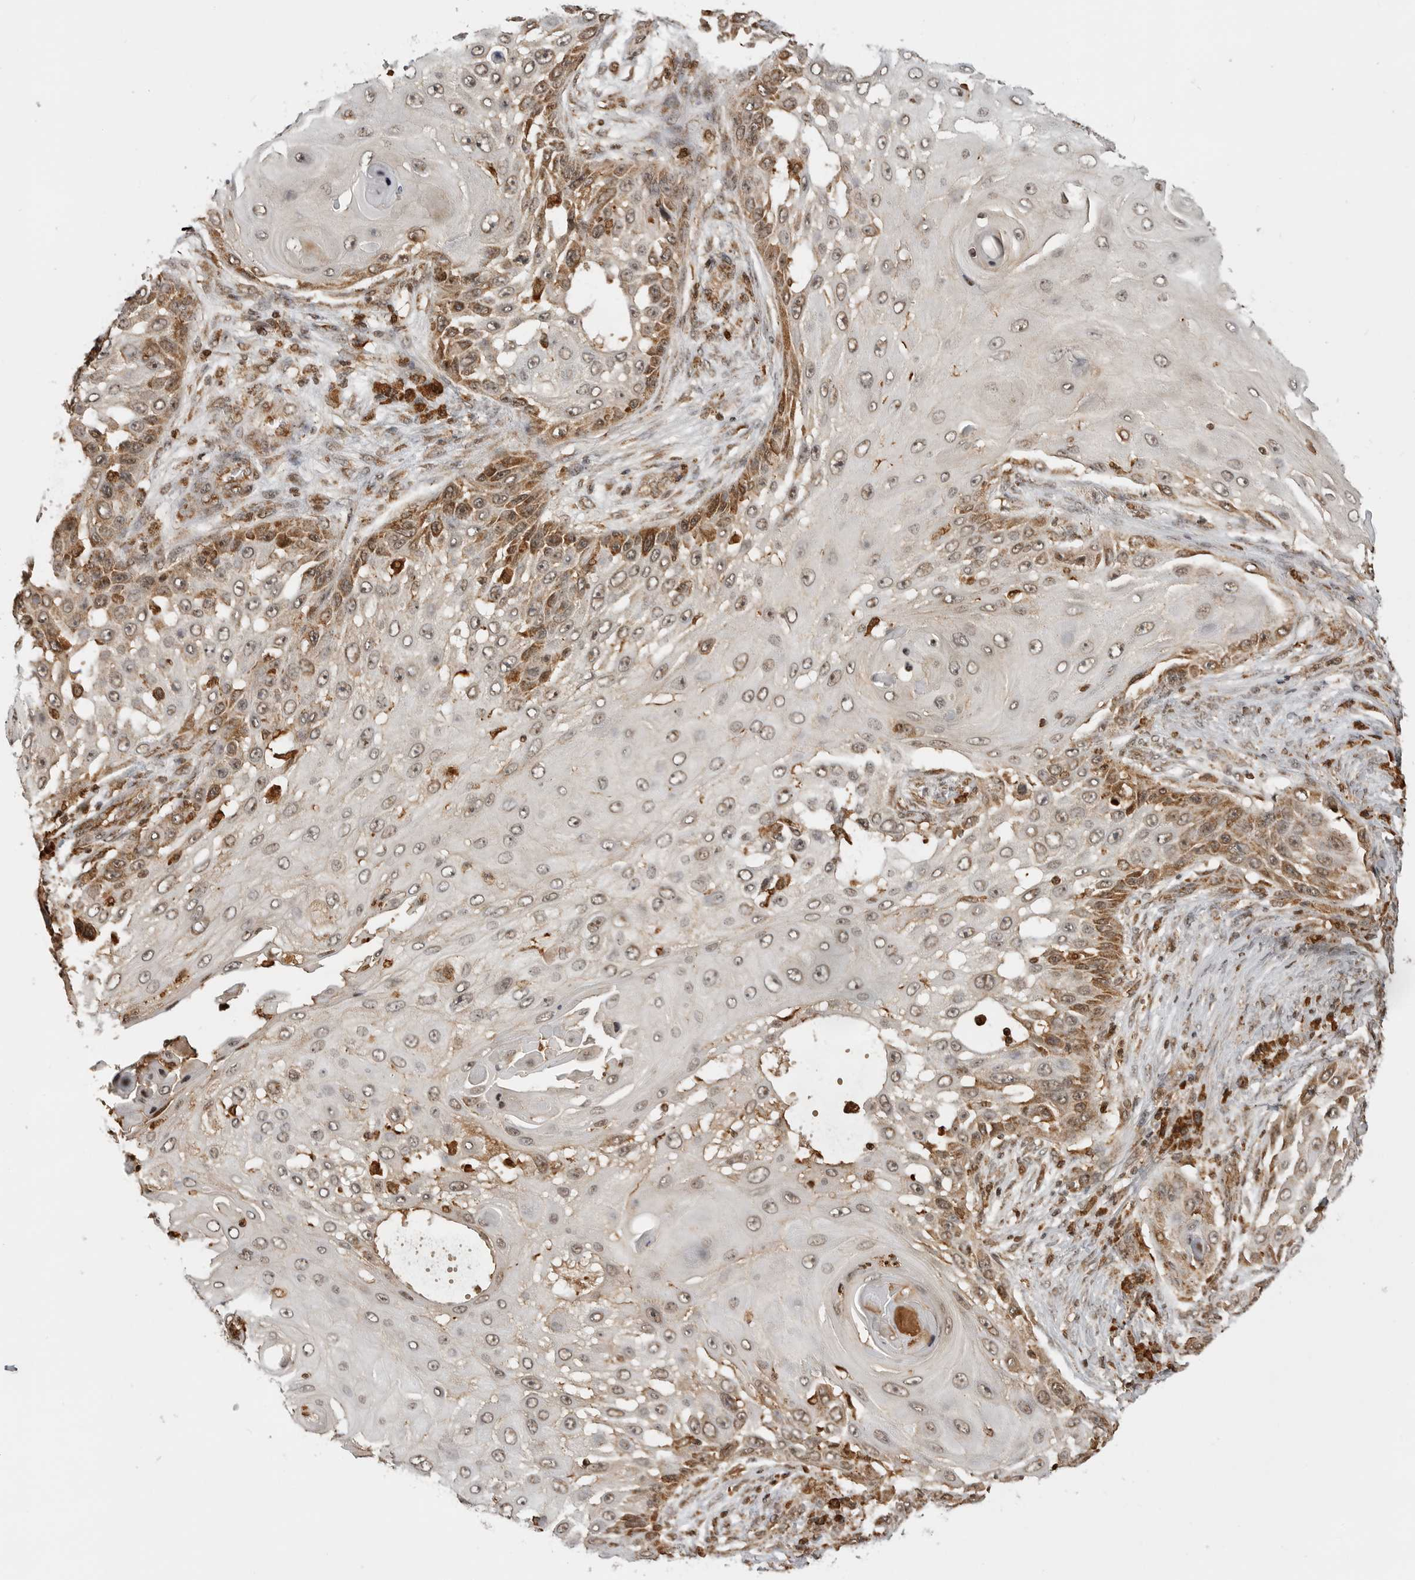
{"staining": {"intensity": "moderate", "quantity": "<25%", "location": "cytoplasmic/membranous,nuclear"}, "tissue": "skin cancer", "cell_type": "Tumor cells", "image_type": "cancer", "snomed": [{"axis": "morphology", "description": "Squamous cell carcinoma, NOS"}, {"axis": "topography", "description": "Skin"}], "caption": "Immunohistochemical staining of skin cancer (squamous cell carcinoma) demonstrates moderate cytoplasmic/membranous and nuclear protein positivity in approximately <25% of tumor cells.", "gene": "BMP2K", "patient": {"sex": "female", "age": 44}}